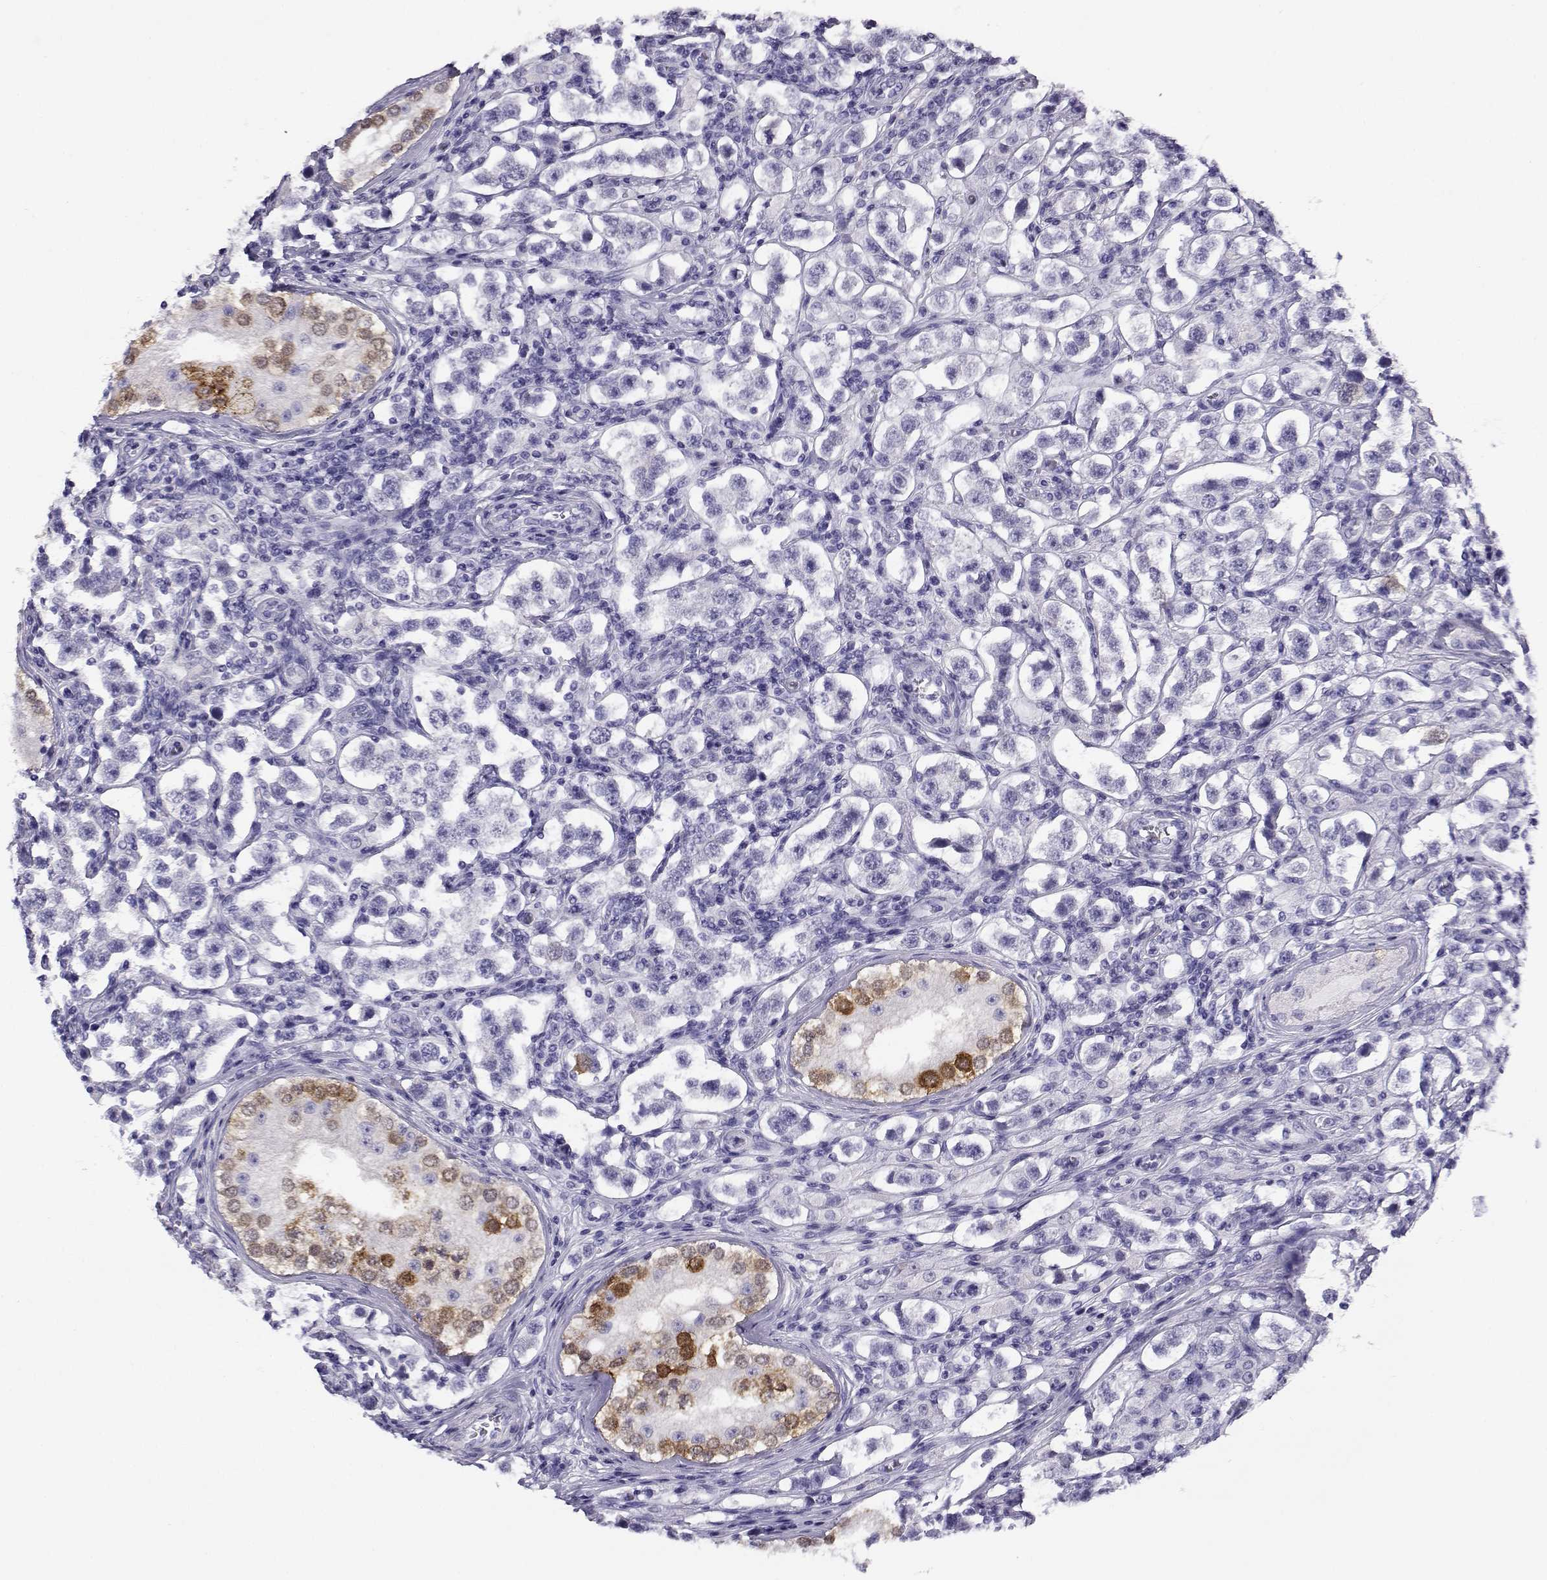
{"staining": {"intensity": "moderate", "quantity": "<25%", "location": "cytoplasmic/membranous"}, "tissue": "testis cancer", "cell_type": "Tumor cells", "image_type": "cancer", "snomed": [{"axis": "morphology", "description": "Seminoma, NOS"}, {"axis": "topography", "description": "Testis"}], "caption": "DAB immunohistochemical staining of seminoma (testis) exhibits moderate cytoplasmic/membranous protein positivity in about <25% of tumor cells. (brown staining indicates protein expression, while blue staining denotes nuclei).", "gene": "RHOXF2", "patient": {"sex": "male", "age": 37}}